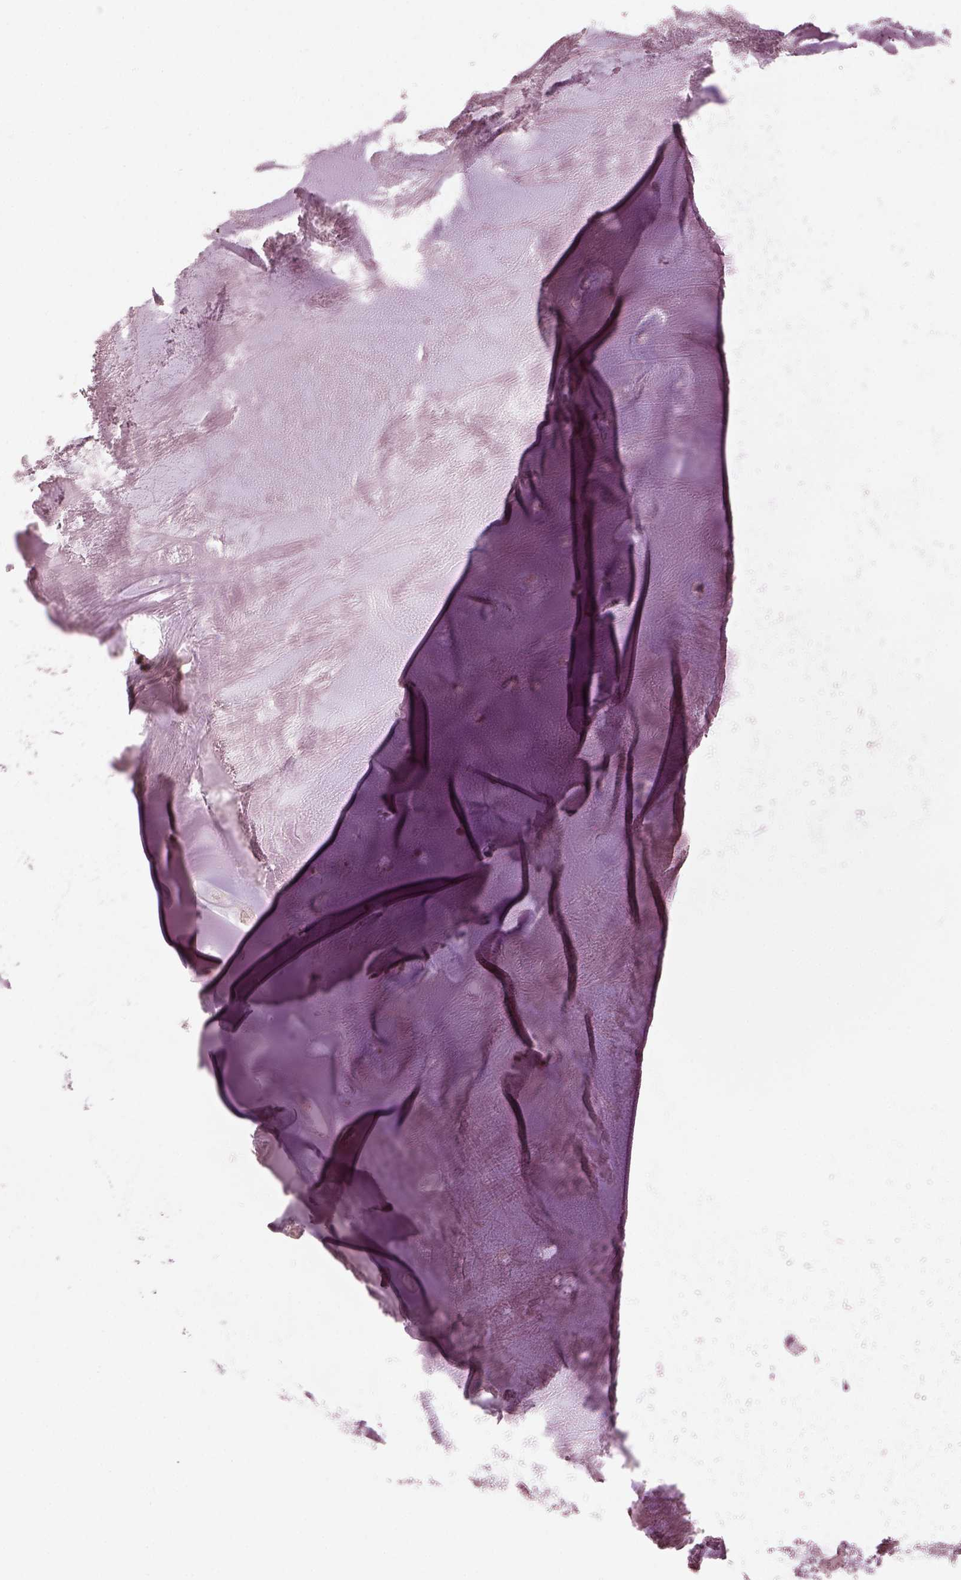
{"staining": {"intensity": "negative", "quantity": "none", "location": "none"}, "tissue": "soft tissue", "cell_type": "Chondrocytes", "image_type": "normal", "snomed": [{"axis": "morphology", "description": "Normal tissue, NOS"}, {"axis": "morphology", "description": "Squamous cell carcinoma, NOS"}, {"axis": "topography", "description": "Cartilage tissue"}, {"axis": "topography", "description": "Lung"}], "caption": "Immunohistochemistry (IHC) image of benign soft tissue: soft tissue stained with DAB (3,3'-diaminobenzidine) displays no significant protein positivity in chondrocytes. Brightfield microscopy of immunohistochemistry stained with DAB (3,3'-diaminobenzidine) (brown) and hematoxylin (blue), captured at high magnification.", "gene": "SLC25A46", "patient": {"sex": "male", "age": 66}}